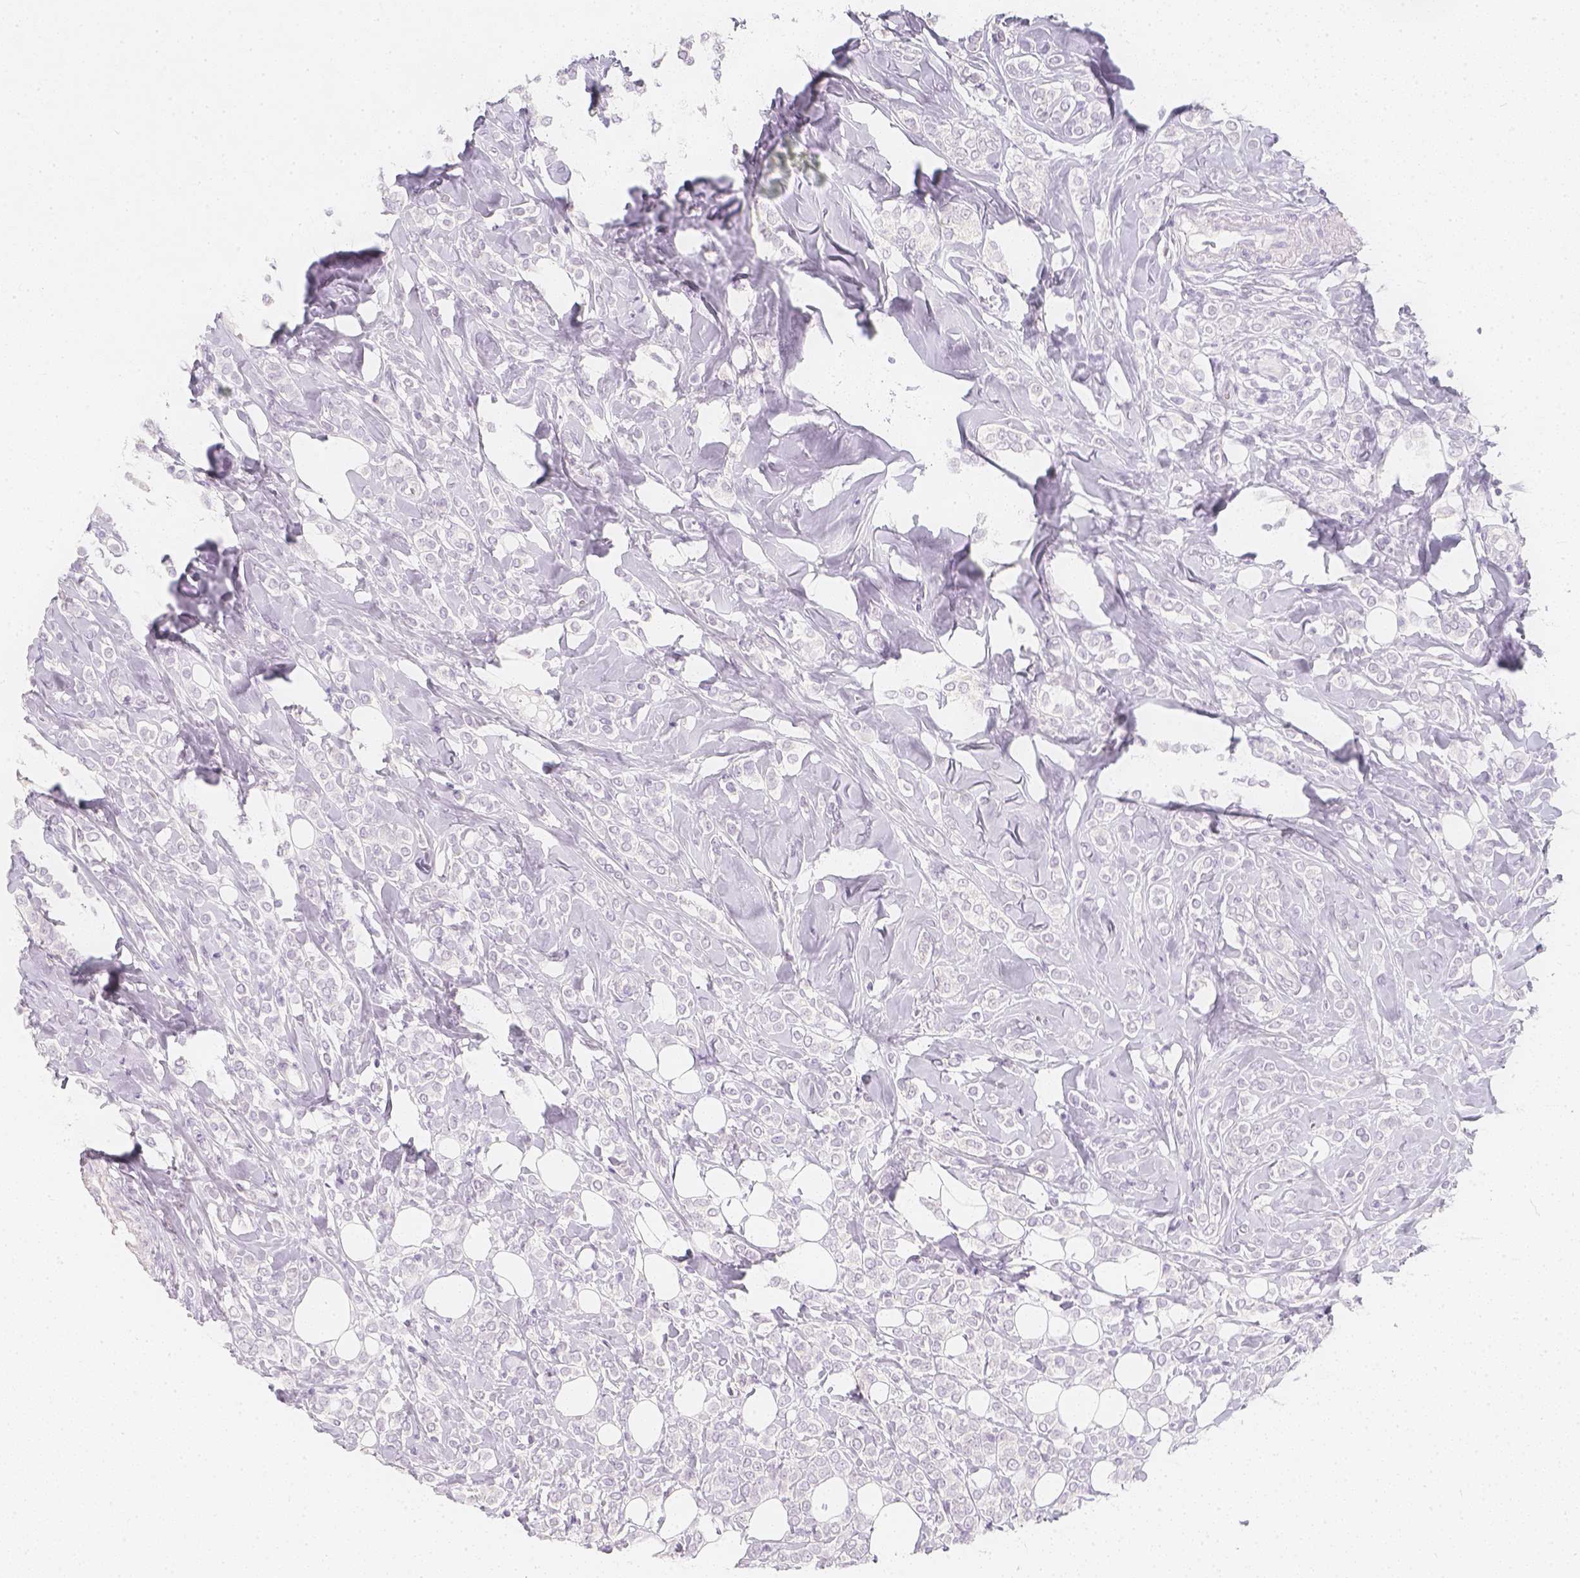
{"staining": {"intensity": "negative", "quantity": "none", "location": "none"}, "tissue": "breast cancer", "cell_type": "Tumor cells", "image_type": "cancer", "snomed": [{"axis": "morphology", "description": "Lobular carcinoma"}, {"axis": "topography", "description": "Breast"}], "caption": "Tumor cells show no significant protein expression in lobular carcinoma (breast).", "gene": "SLC18A1", "patient": {"sex": "female", "age": 49}}